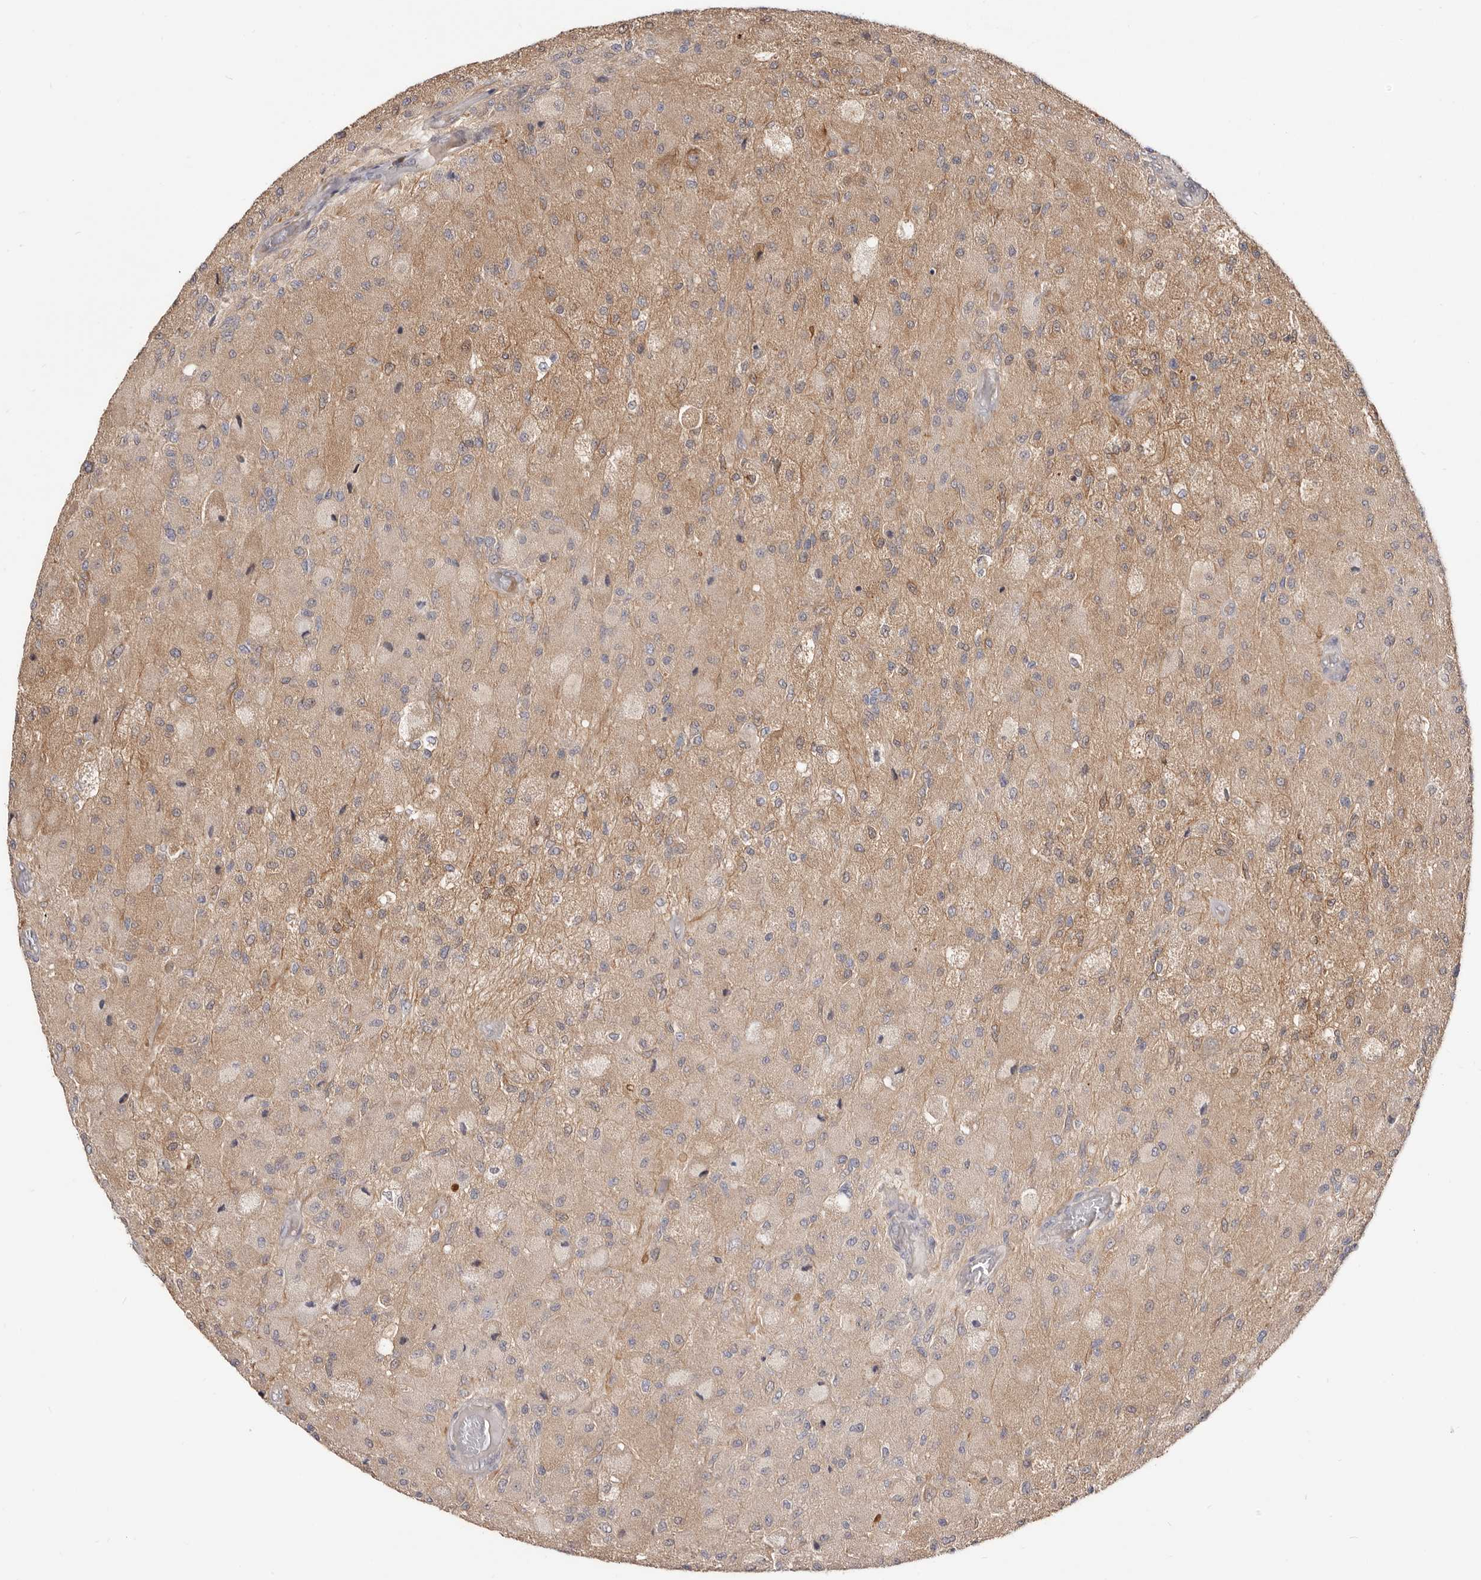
{"staining": {"intensity": "weak", "quantity": ">75%", "location": "cytoplasmic/membranous"}, "tissue": "glioma", "cell_type": "Tumor cells", "image_type": "cancer", "snomed": [{"axis": "morphology", "description": "Normal tissue, NOS"}, {"axis": "morphology", "description": "Glioma, malignant, High grade"}, {"axis": "topography", "description": "Cerebral cortex"}], "caption": "Protein staining of high-grade glioma (malignant) tissue demonstrates weak cytoplasmic/membranous staining in about >75% of tumor cells.", "gene": "TC2N", "patient": {"sex": "male", "age": 77}}